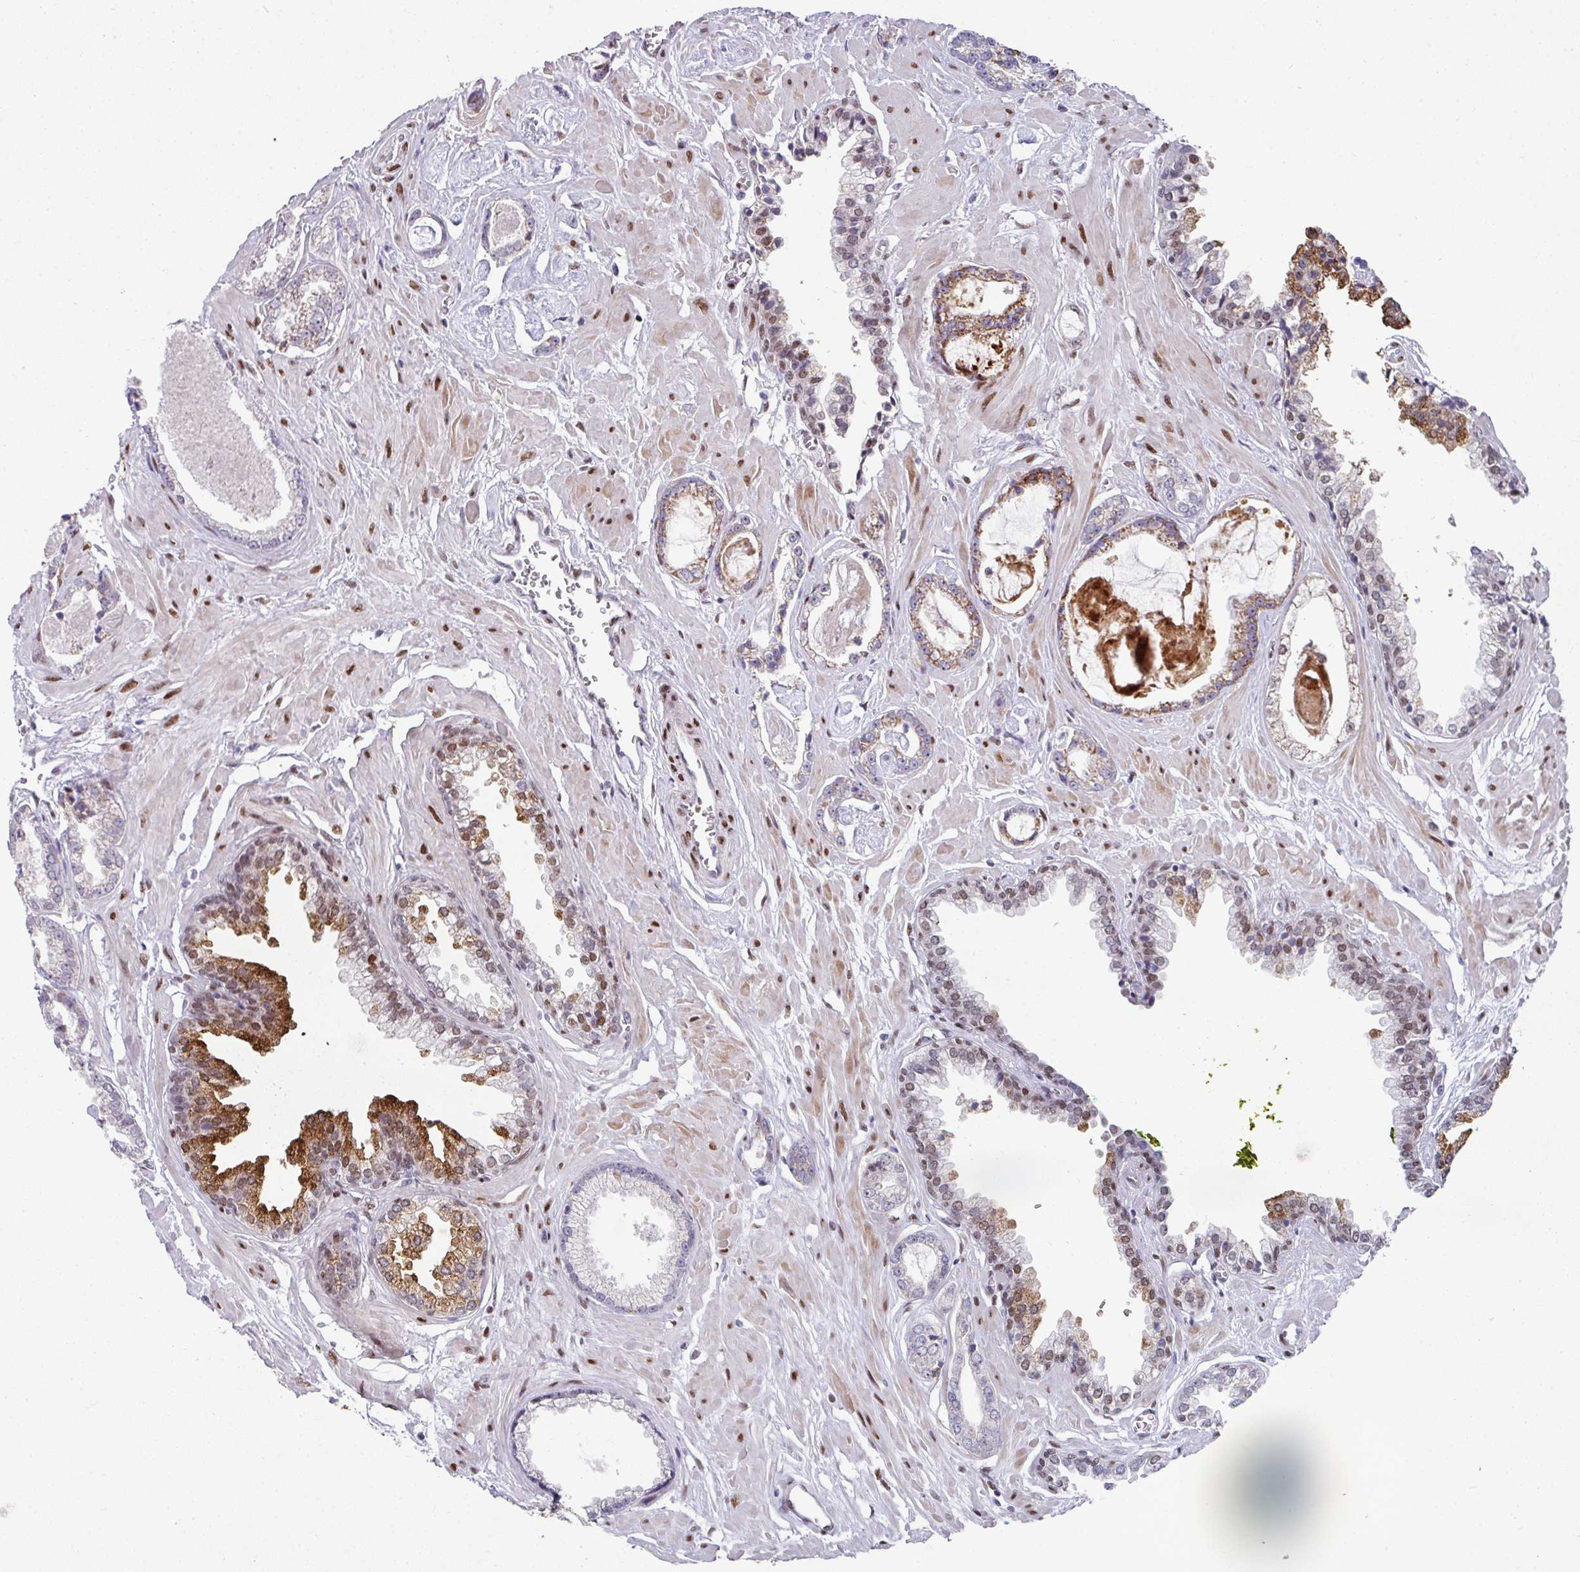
{"staining": {"intensity": "moderate", "quantity": "<25%", "location": "cytoplasmic/membranous"}, "tissue": "prostate cancer", "cell_type": "Tumor cells", "image_type": "cancer", "snomed": [{"axis": "morphology", "description": "Adenocarcinoma, Low grade"}, {"axis": "topography", "description": "Prostate"}], "caption": "Immunohistochemistry (IHC) of human prostate cancer (low-grade adenocarcinoma) shows low levels of moderate cytoplasmic/membranous expression in about <25% of tumor cells.", "gene": "CBX7", "patient": {"sex": "male", "age": 60}}